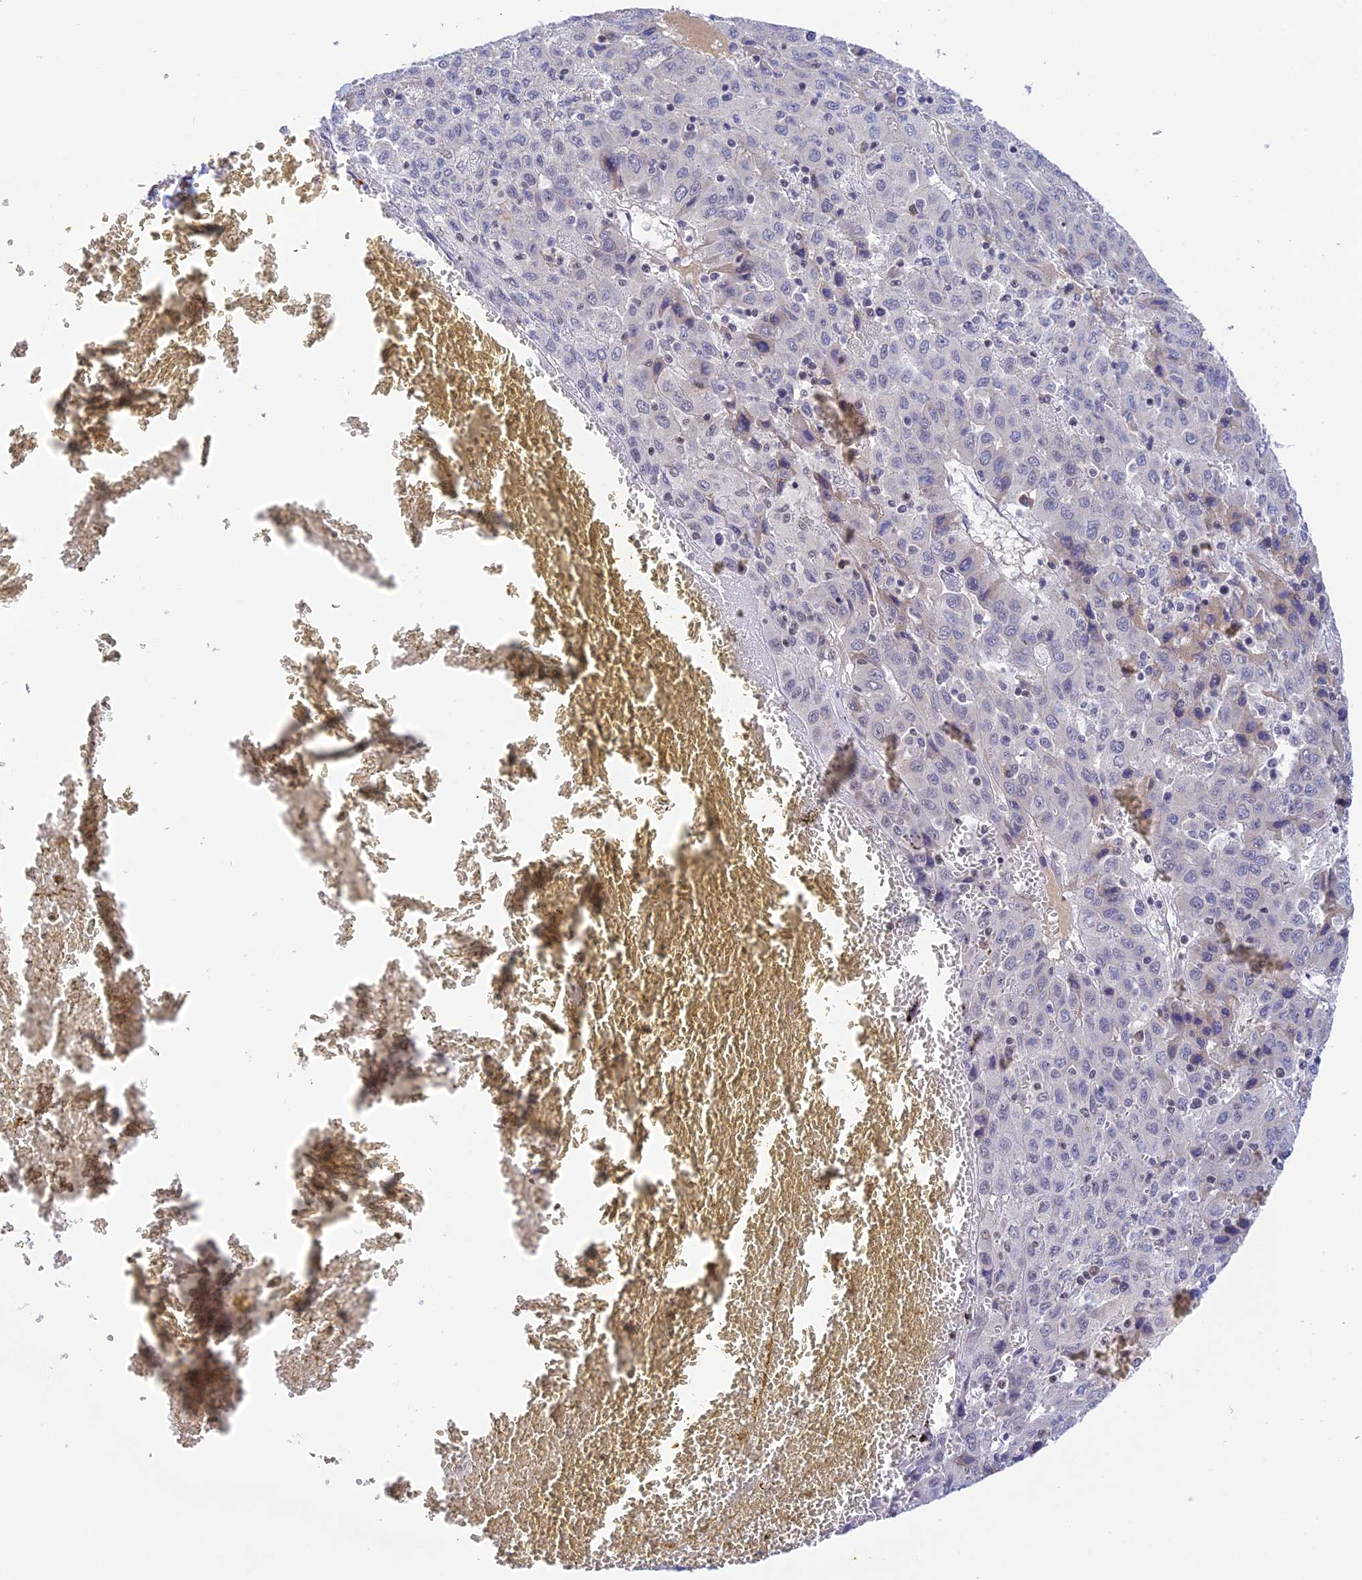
{"staining": {"intensity": "negative", "quantity": "none", "location": "none"}, "tissue": "liver cancer", "cell_type": "Tumor cells", "image_type": "cancer", "snomed": [{"axis": "morphology", "description": "Carcinoma, Hepatocellular, NOS"}, {"axis": "topography", "description": "Liver"}], "caption": "There is no significant positivity in tumor cells of liver cancer (hepatocellular carcinoma).", "gene": "THAP11", "patient": {"sex": "female", "age": 53}}